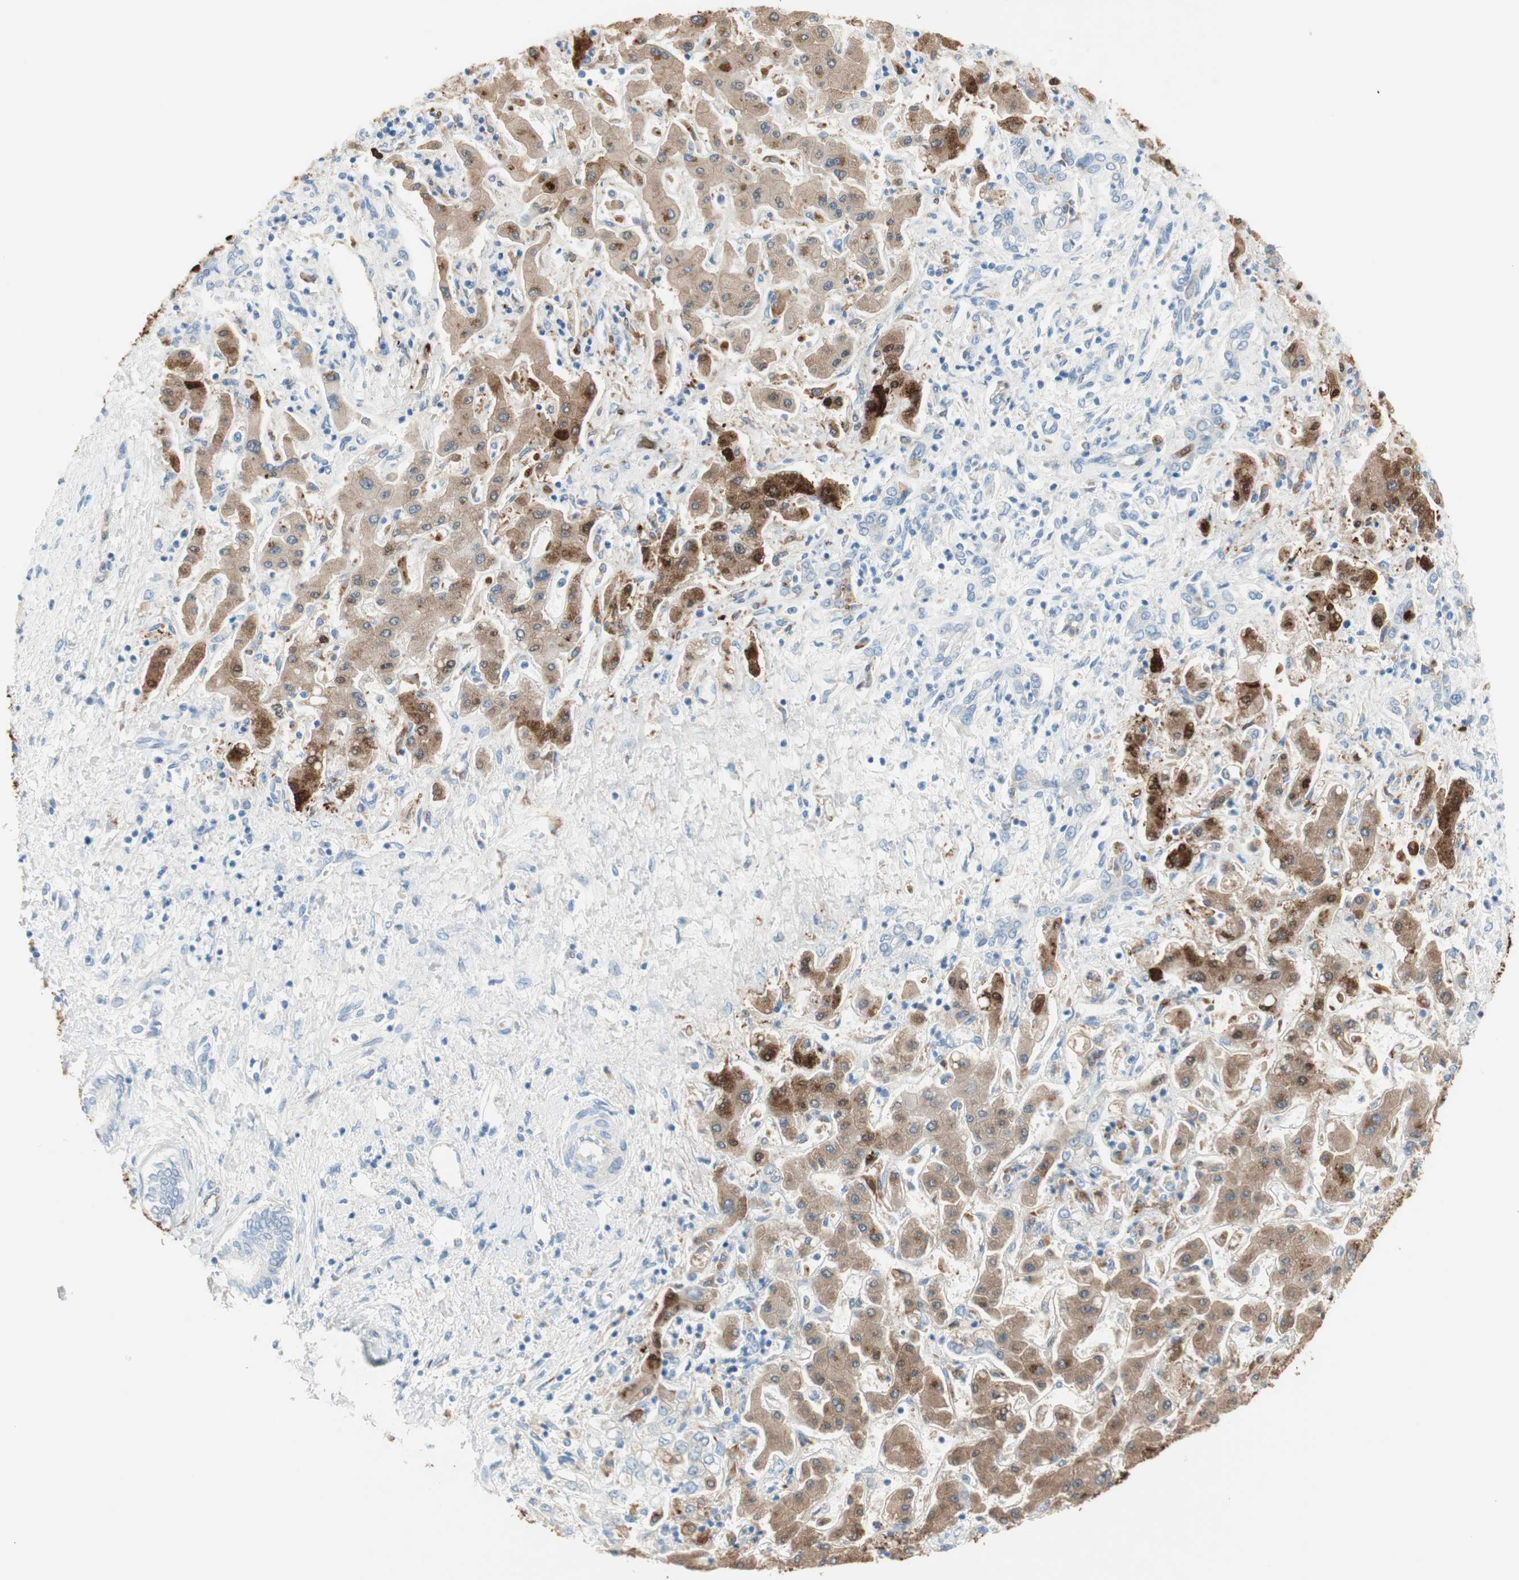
{"staining": {"intensity": "strong", "quantity": "25%-75%", "location": "cytoplasmic/membranous"}, "tissue": "liver cancer", "cell_type": "Tumor cells", "image_type": "cancer", "snomed": [{"axis": "morphology", "description": "Cholangiocarcinoma"}, {"axis": "topography", "description": "Liver"}], "caption": "Liver cholangiocarcinoma tissue demonstrates strong cytoplasmic/membranous expression in approximately 25%-75% of tumor cells", "gene": "GLUL", "patient": {"sex": "male", "age": 50}}